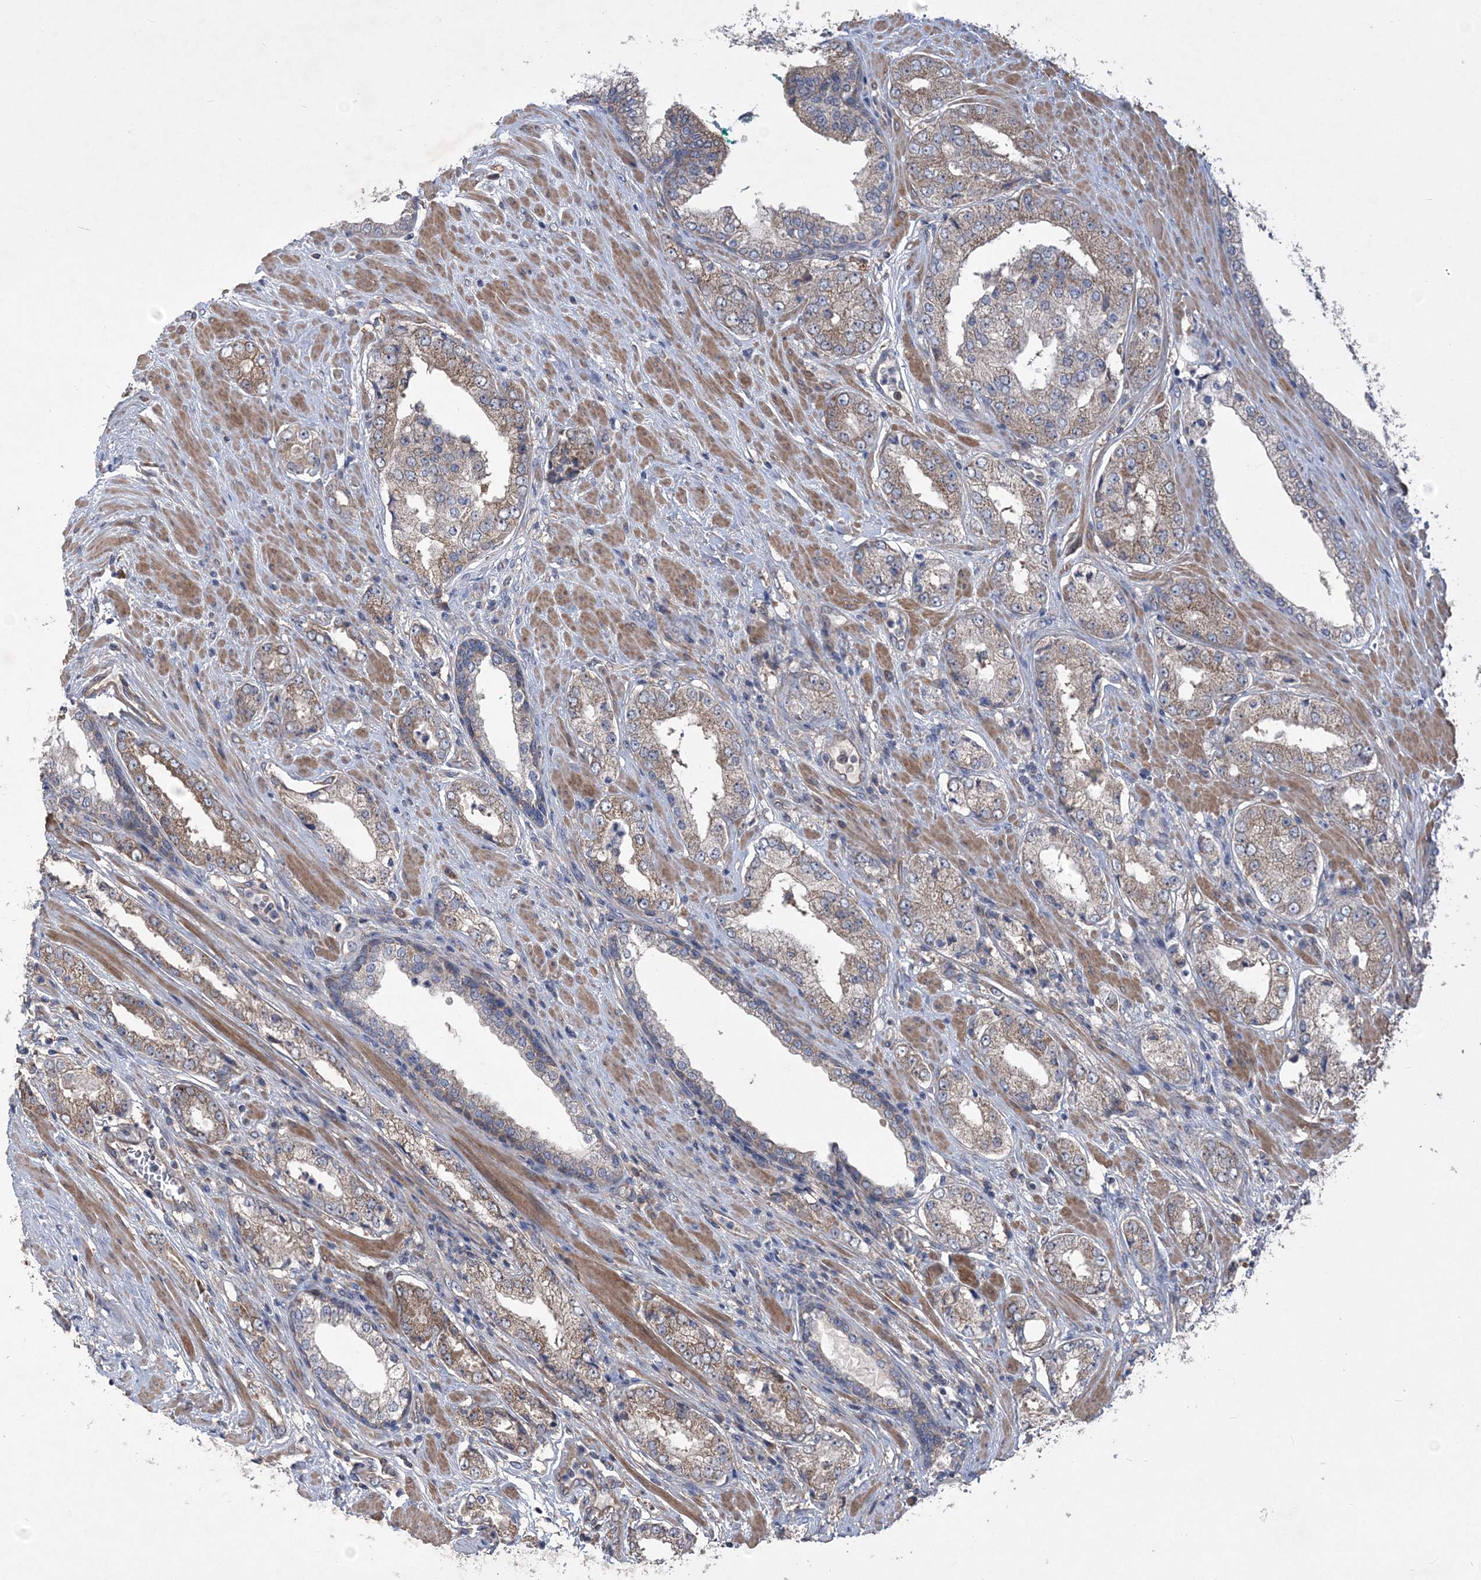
{"staining": {"intensity": "moderate", "quantity": "25%-75%", "location": "cytoplasmic/membranous"}, "tissue": "prostate cancer", "cell_type": "Tumor cells", "image_type": "cancer", "snomed": [{"axis": "morphology", "description": "Adenocarcinoma, Low grade"}, {"axis": "topography", "description": "Prostate"}], "caption": "Tumor cells exhibit medium levels of moderate cytoplasmic/membranous positivity in about 25%-75% of cells in human prostate cancer (adenocarcinoma (low-grade)). (DAB IHC, brown staining for protein, blue staining for nuclei).", "gene": "MTRF1L", "patient": {"sex": "male", "age": 67}}